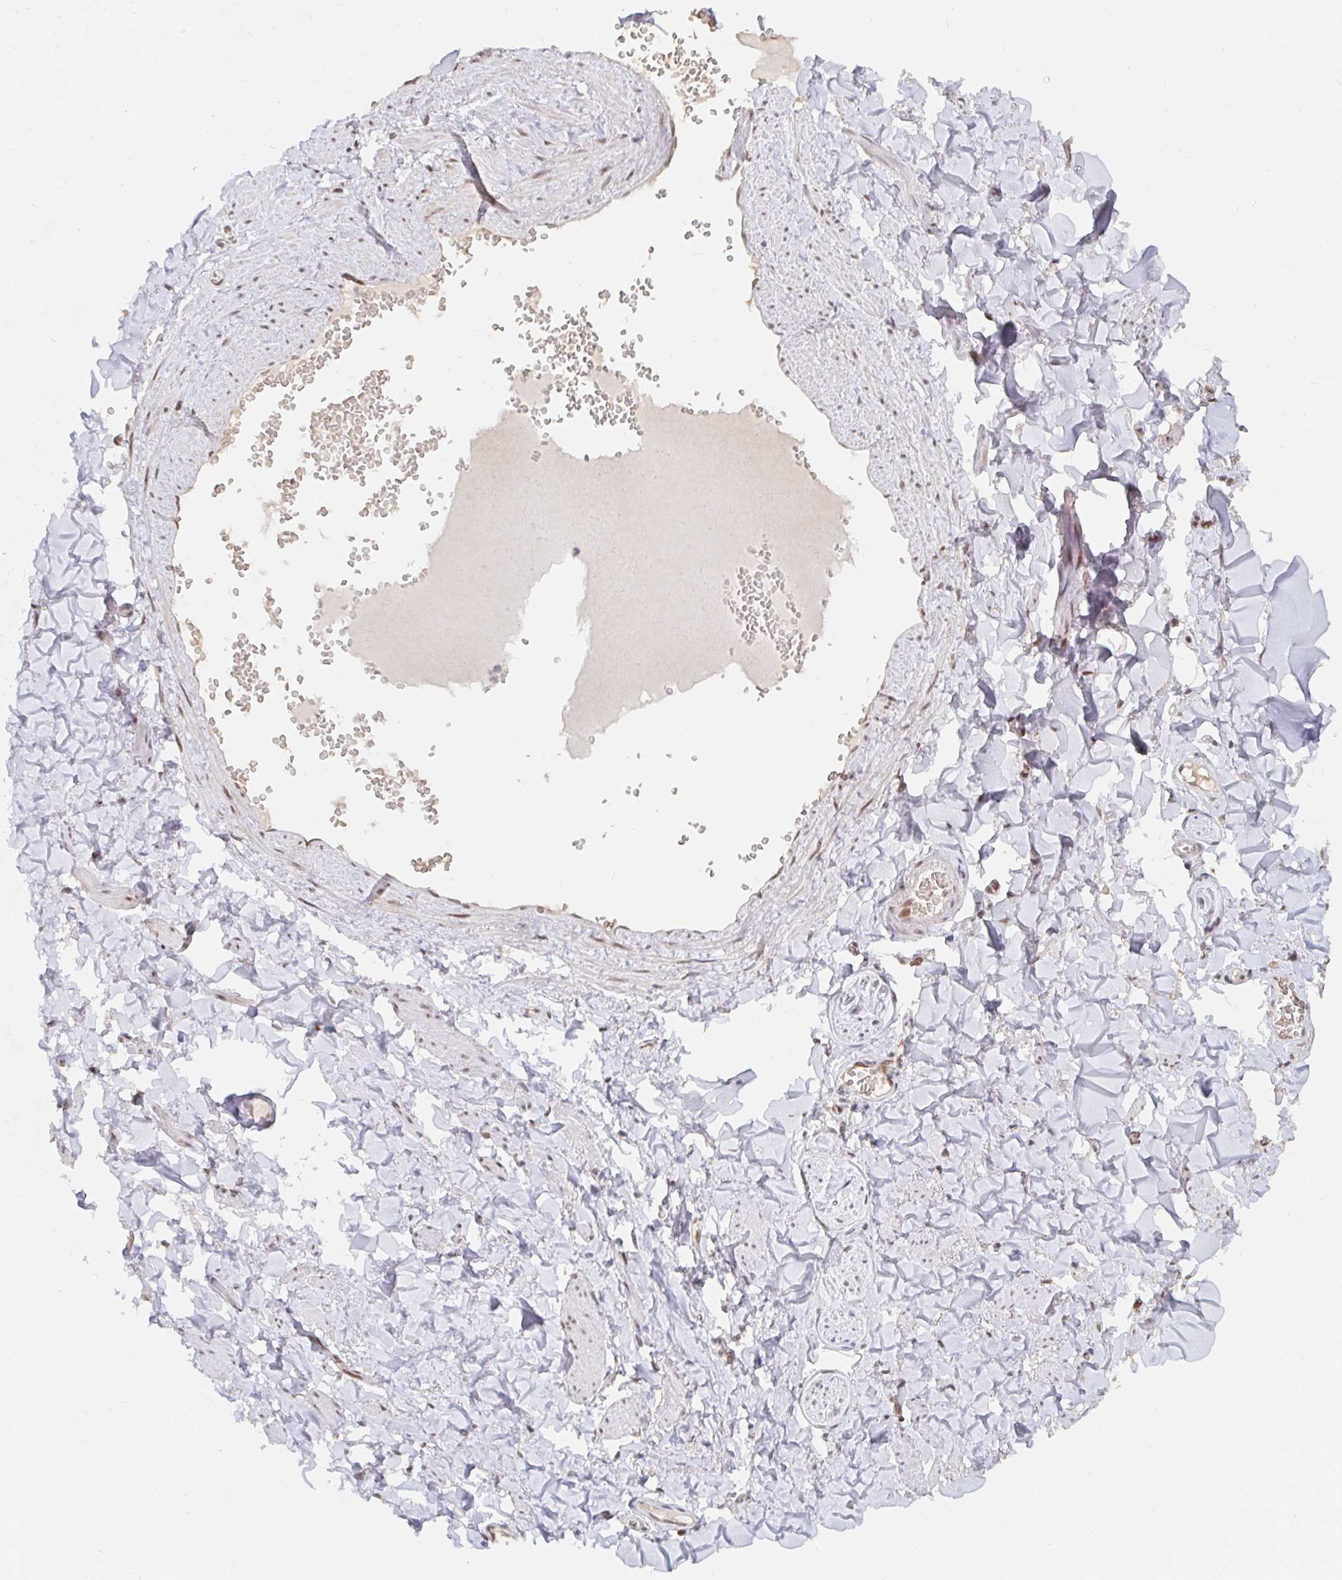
{"staining": {"intensity": "moderate", "quantity": "25%-75%", "location": "nuclear"}, "tissue": "soft tissue", "cell_type": "Fibroblasts", "image_type": "normal", "snomed": [{"axis": "morphology", "description": "Normal tissue, NOS"}, {"axis": "topography", "description": "Vulva"}, {"axis": "topography", "description": "Peripheral nerve tissue"}], "caption": "The immunohistochemical stain labels moderate nuclear staining in fibroblasts of normal soft tissue.", "gene": "CHD2", "patient": {"sex": "female", "age": 66}}